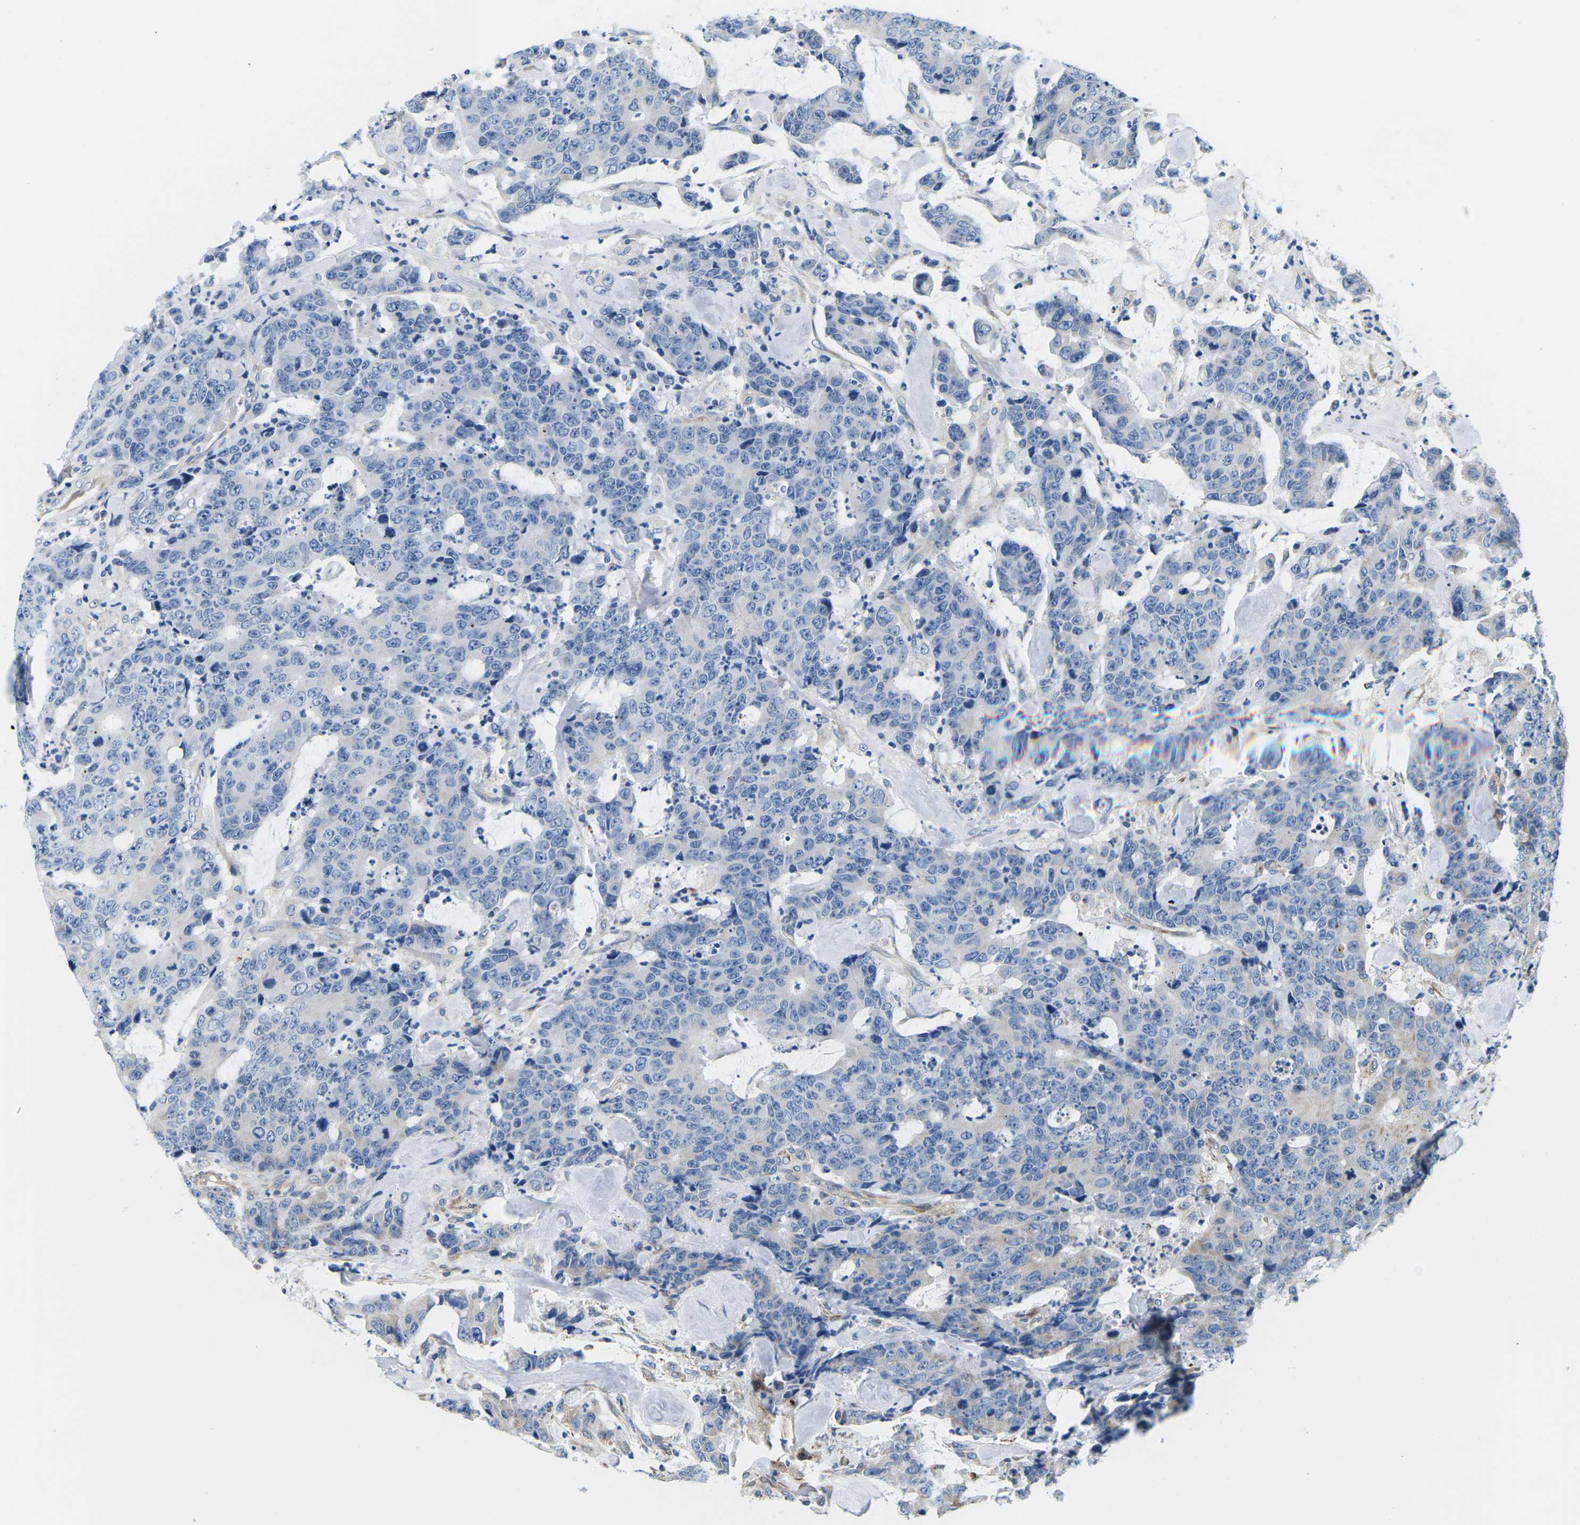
{"staining": {"intensity": "negative", "quantity": "none", "location": "none"}, "tissue": "colorectal cancer", "cell_type": "Tumor cells", "image_type": "cancer", "snomed": [{"axis": "morphology", "description": "Adenocarcinoma, NOS"}, {"axis": "topography", "description": "Colon"}], "caption": "Colorectal adenocarcinoma was stained to show a protein in brown. There is no significant expression in tumor cells.", "gene": "TMEFF2", "patient": {"sex": "female", "age": 86}}